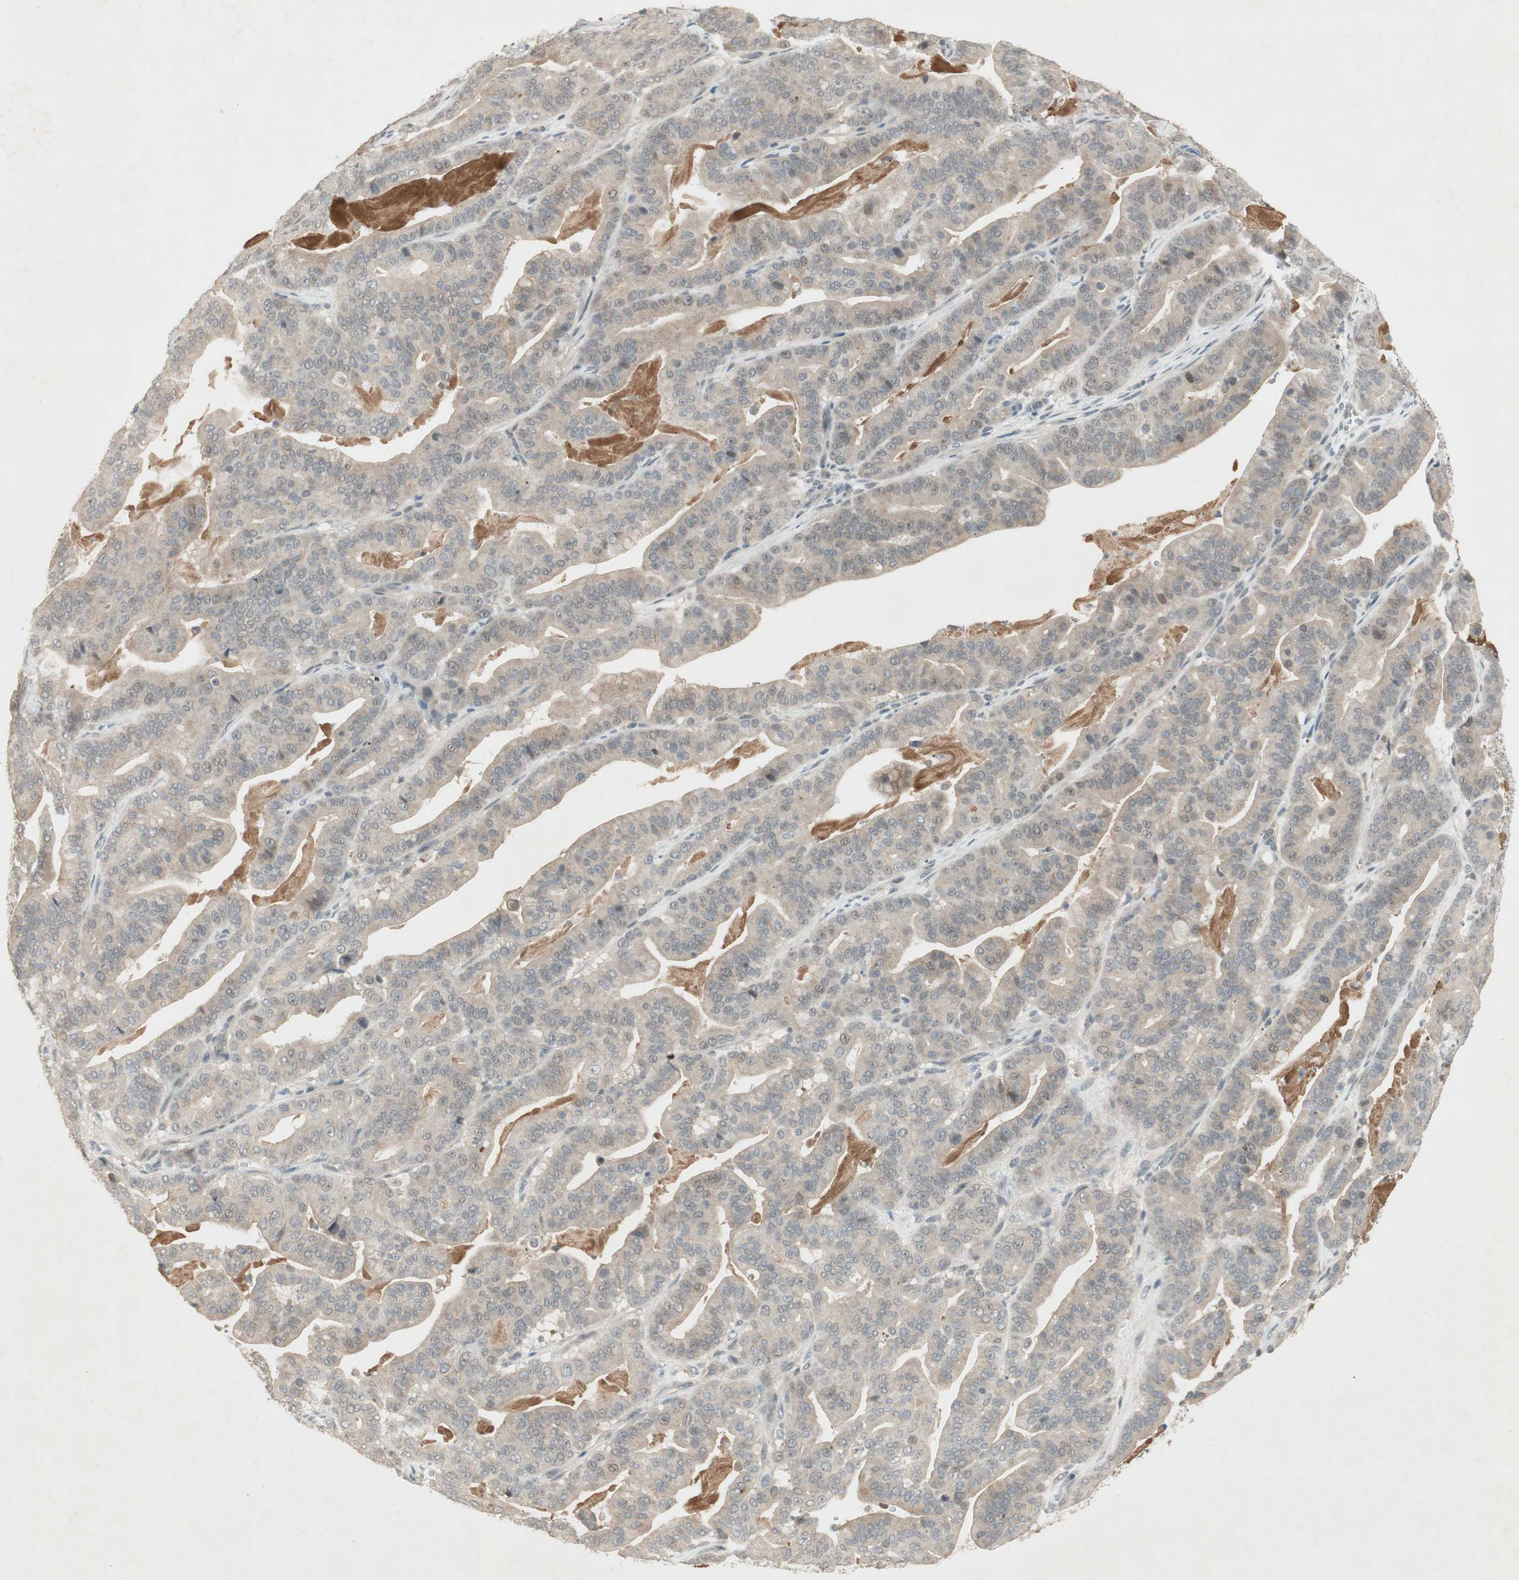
{"staining": {"intensity": "weak", "quantity": "25%-75%", "location": "cytoplasmic/membranous"}, "tissue": "pancreatic cancer", "cell_type": "Tumor cells", "image_type": "cancer", "snomed": [{"axis": "morphology", "description": "Adenocarcinoma, NOS"}, {"axis": "topography", "description": "Pancreas"}], "caption": "This micrograph displays immunohistochemistry staining of adenocarcinoma (pancreatic), with low weak cytoplasmic/membranous expression in about 25%-75% of tumor cells.", "gene": "RNGTT", "patient": {"sex": "male", "age": 63}}